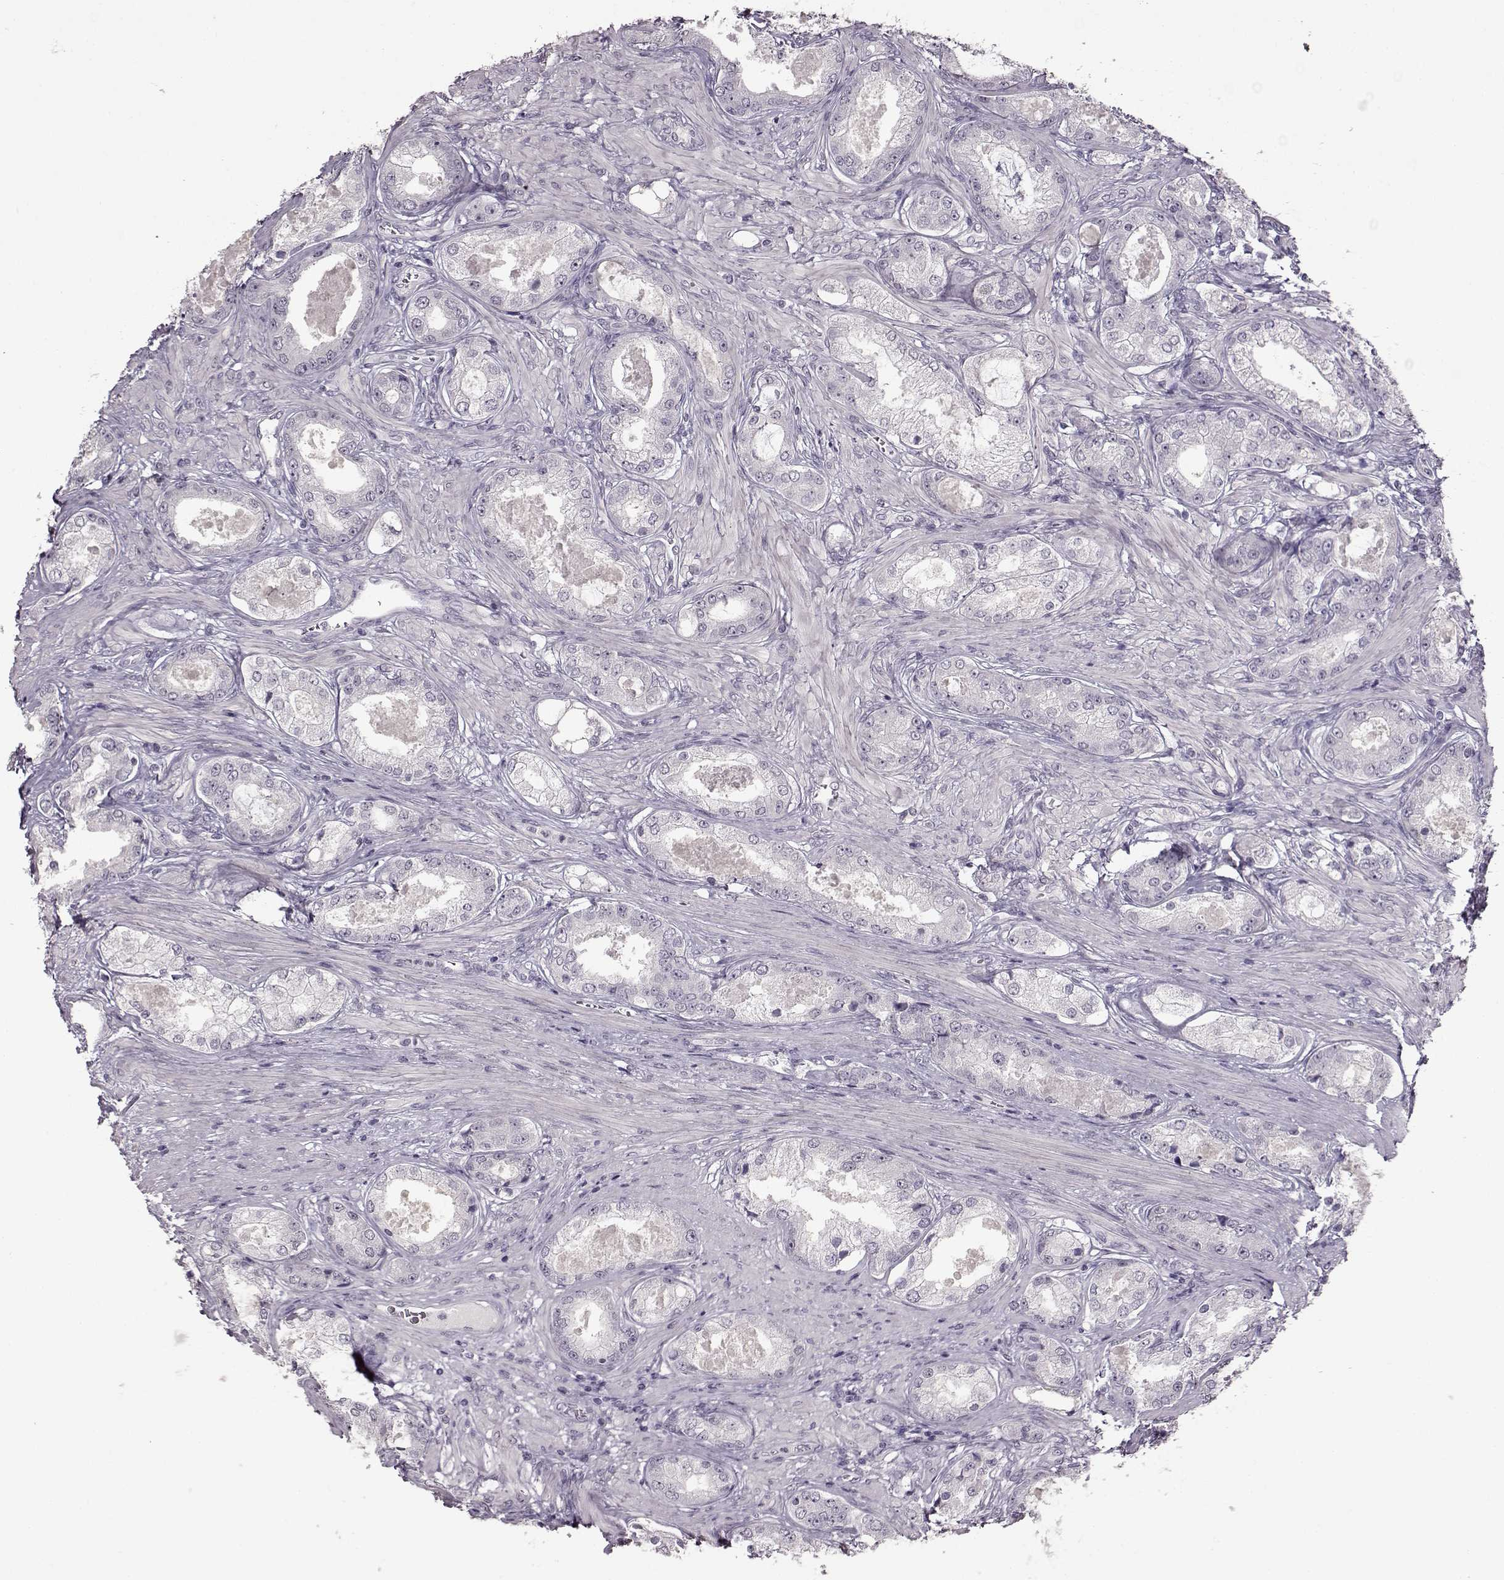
{"staining": {"intensity": "negative", "quantity": "none", "location": "none"}, "tissue": "prostate cancer", "cell_type": "Tumor cells", "image_type": "cancer", "snomed": [{"axis": "morphology", "description": "Adenocarcinoma, Low grade"}, {"axis": "topography", "description": "Prostate"}], "caption": "Prostate cancer (low-grade adenocarcinoma) was stained to show a protein in brown. There is no significant positivity in tumor cells.", "gene": "FSHB", "patient": {"sex": "male", "age": 68}}